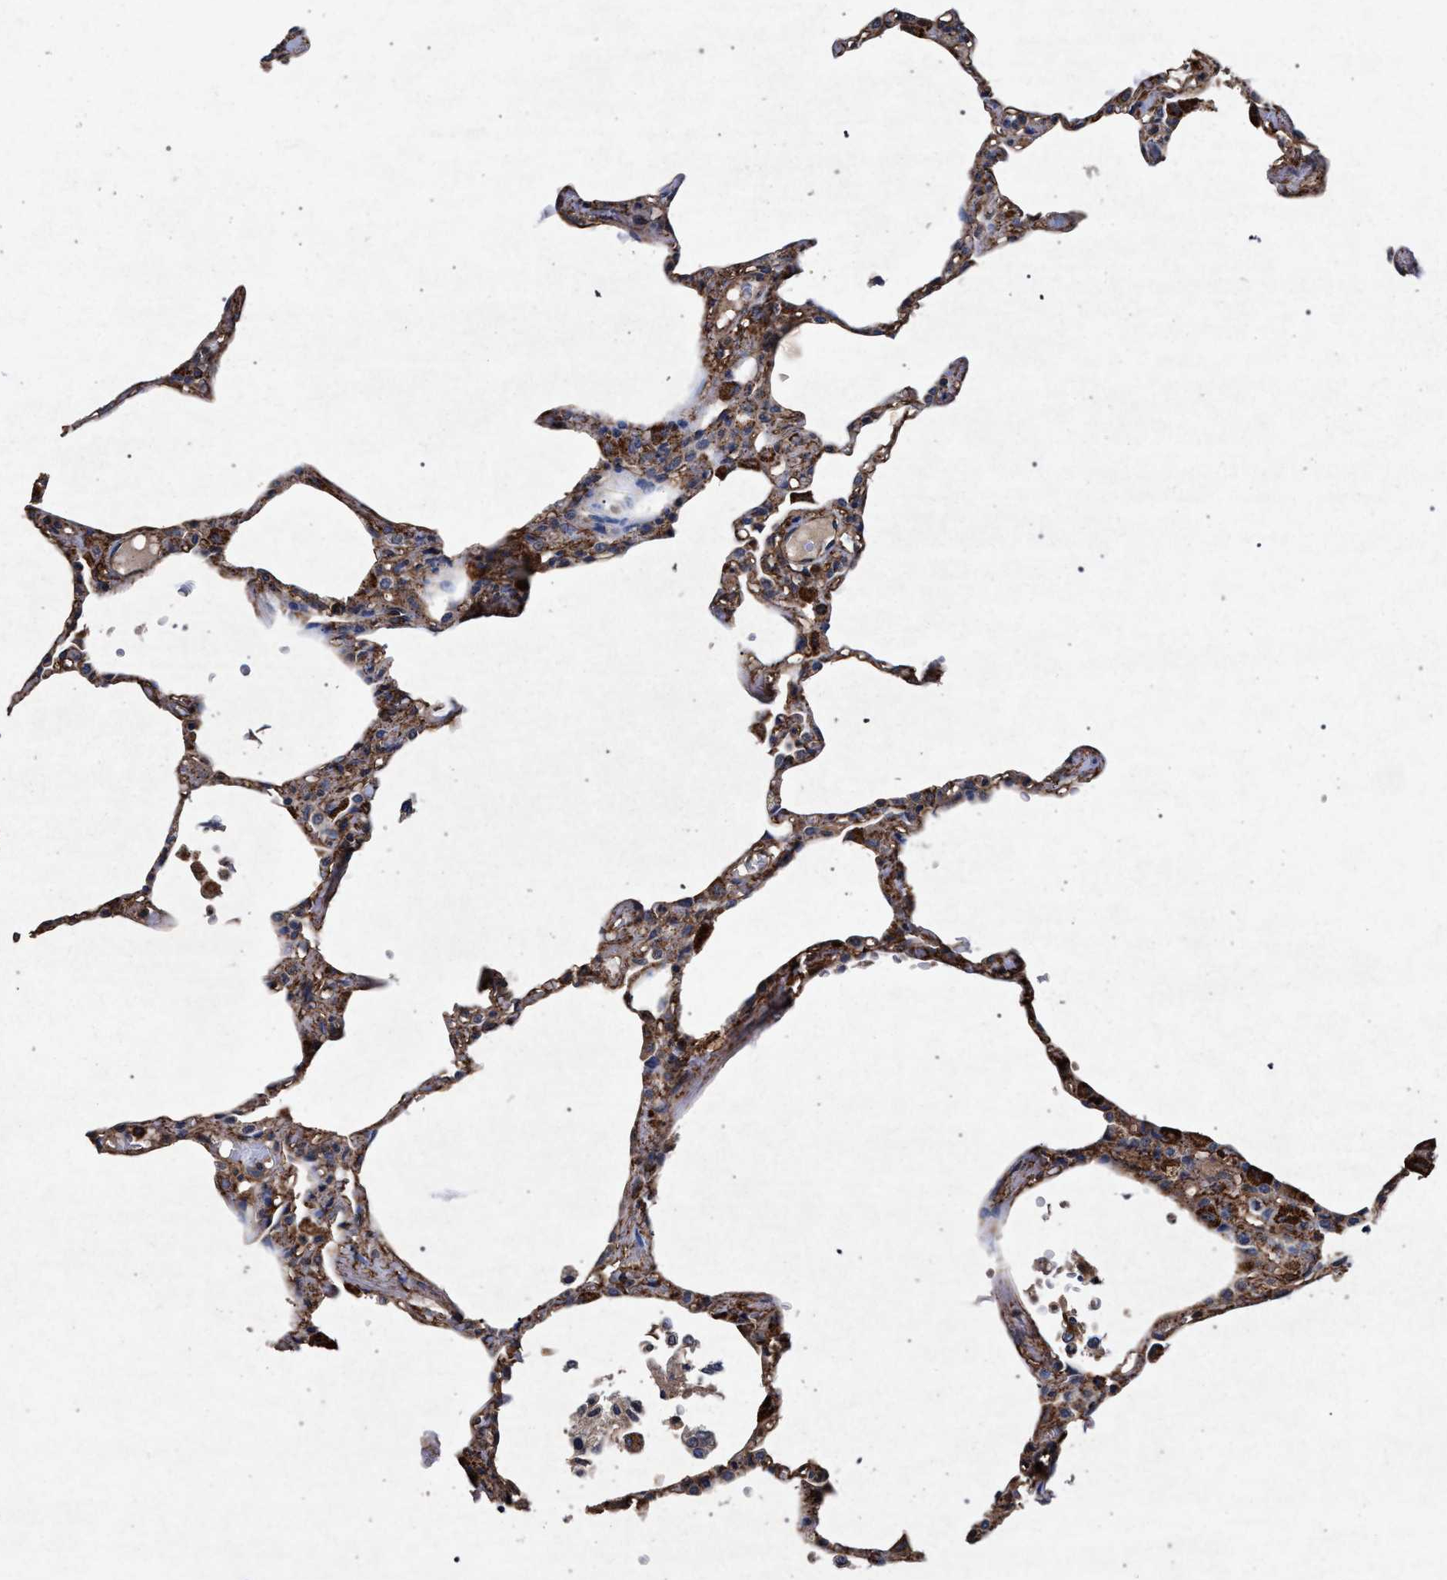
{"staining": {"intensity": "moderate", "quantity": ">75%", "location": "cytoplasmic/membranous"}, "tissue": "lung", "cell_type": "Alveolar cells", "image_type": "normal", "snomed": [{"axis": "morphology", "description": "Normal tissue, NOS"}, {"axis": "topography", "description": "Lung"}], "caption": "Immunohistochemistry image of normal lung: human lung stained using immunohistochemistry displays medium levels of moderate protein expression localized specifically in the cytoplasmic/membranous of alveolar cells, appearing as a cytoplasmic/membranous brown color.", "gene": "MARCKS", "patient": {"sex": "female", "age": 49}}